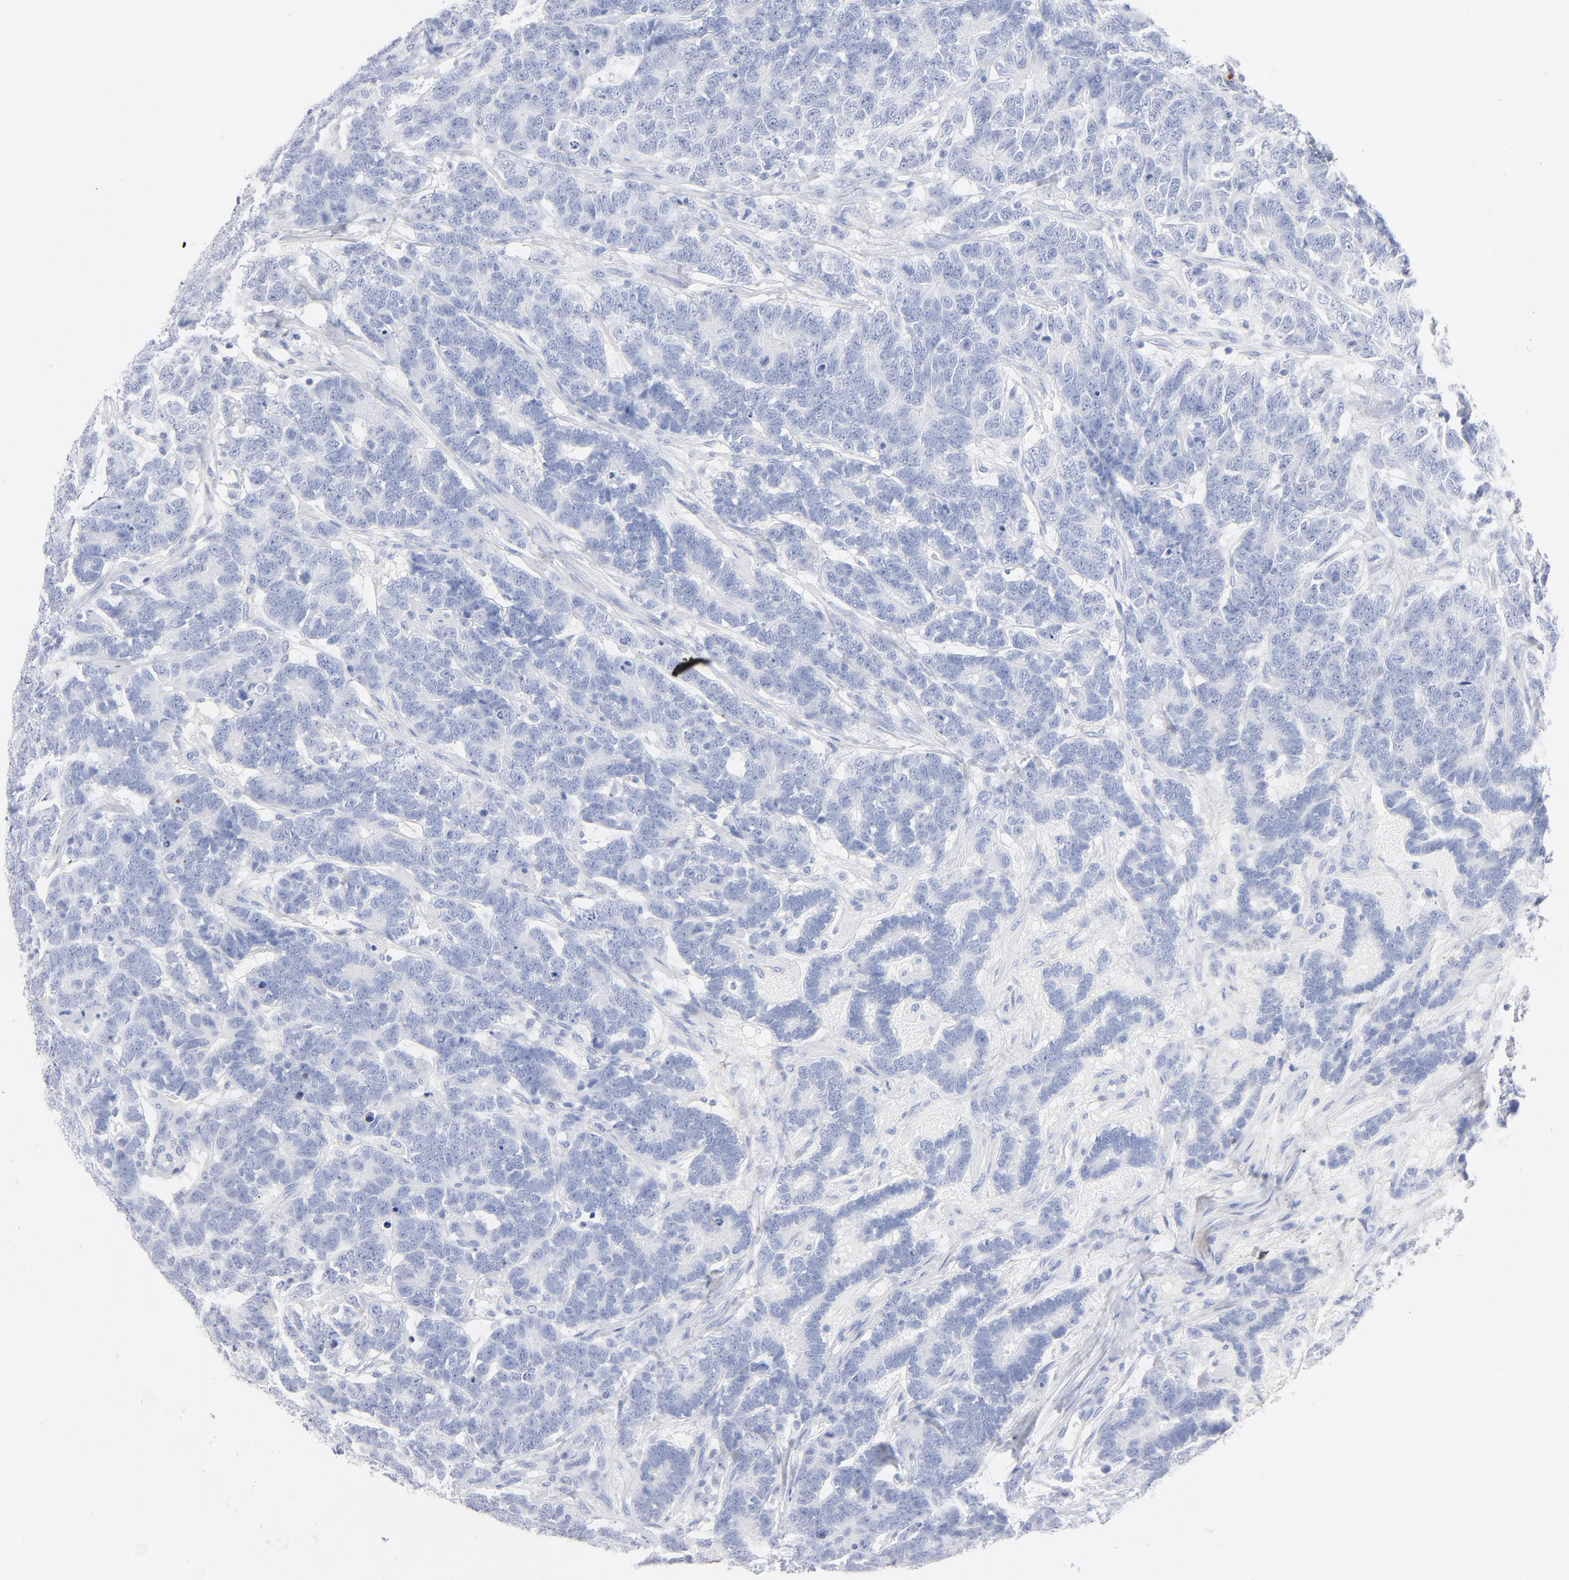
{"staining": {"intensity": "negative", "quantity": "none", "location": "none"}, "tissue": "testis cancer", "cell_type": "Tumor cells", "image_type": "cancer", "snomed": [{"axis": "morphology", "description": "Carcinoma, Embryonal, NOS"}, {"axis": "topography", "description": "Testis"}], "caption": "Tumor cells show no significant expression in testis cancer (embryonal carcinoma).", "gene": "AGTR1", "patient": {"sex": "male", "age": 26}}